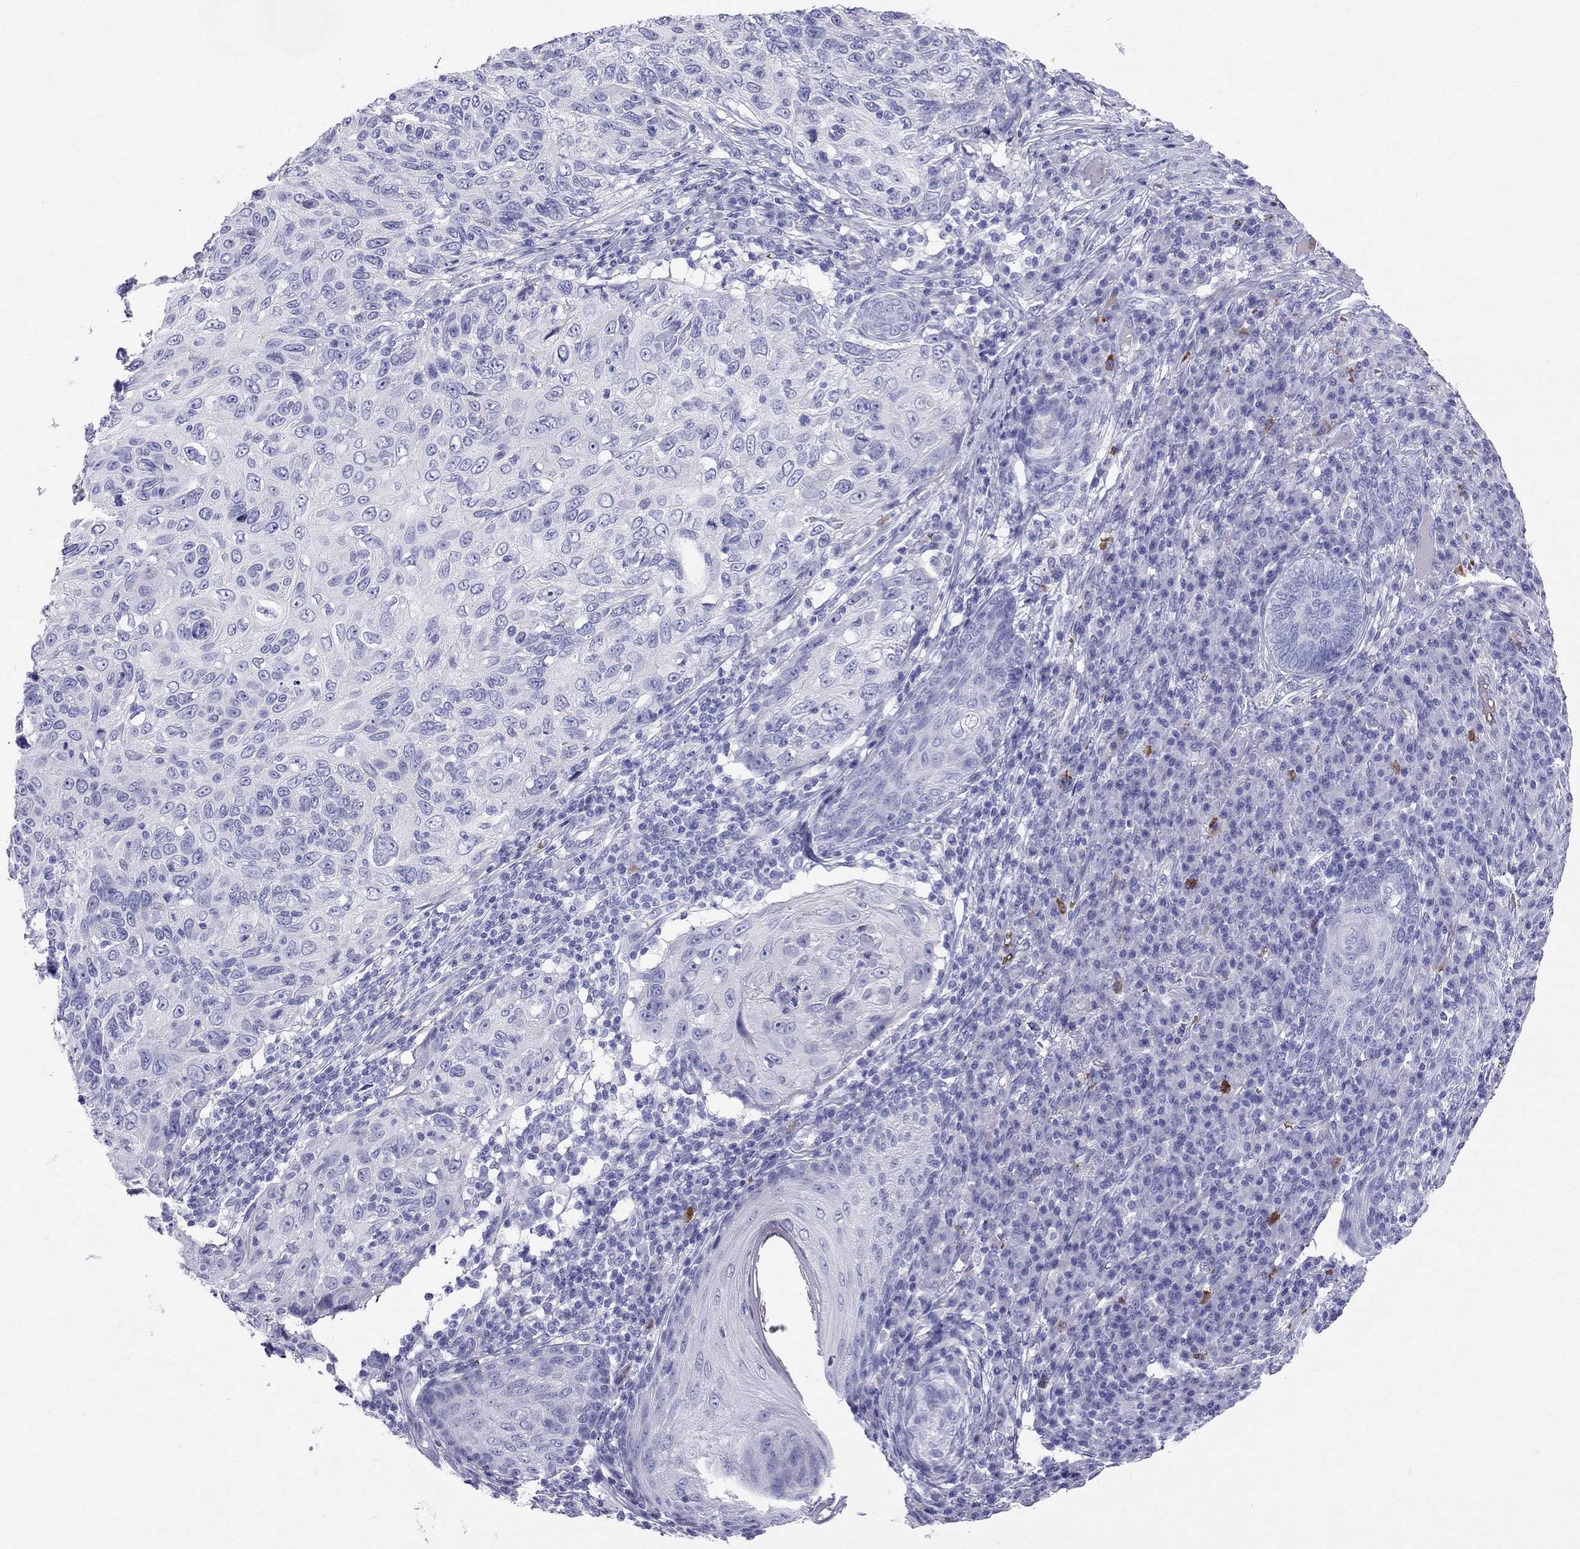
{"staining": {"intensity": "negative", "quantity": "none", "location": "none"}, "tissue": "skin cancer", "cell_type": "Tumor cells", "image_type": "cancer", "snomed": [{"axis": "morphology", "description": "Squamous cell carcinoma, NOS"}, {"axis": "topography", "description": "Skin"}], "caption": "Skin squamous cell carcinoma stained for a protein using immunohistochemistry (IHC) reveals no expression tumor cells.", "gene": "DNAAF6", "patient": {"sex": "male", "age": 92}}